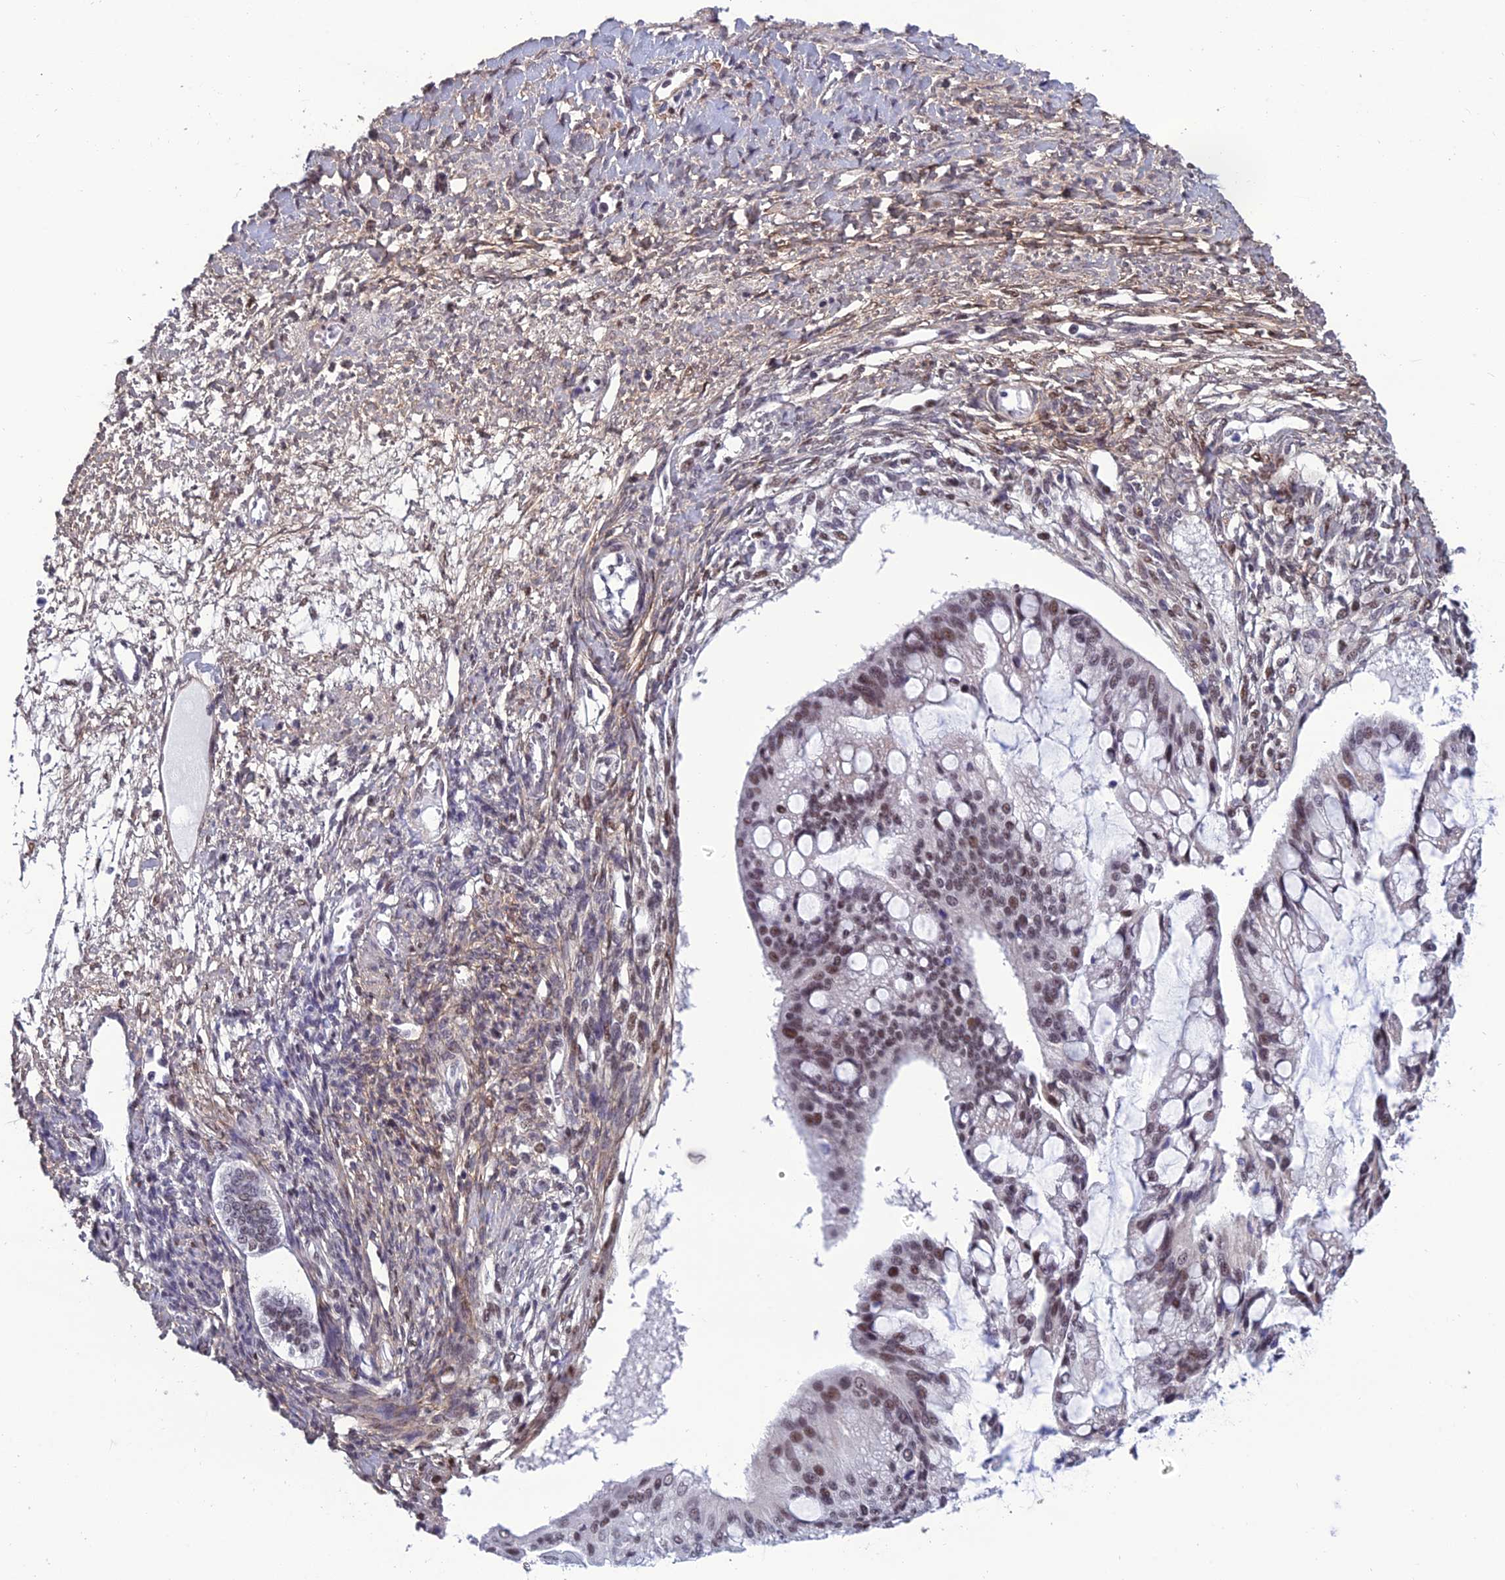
{"staining": {"intensity": "moderate", "quantity": "25%-75%", "location": "nuclear"}, "tissue": "ovarian cancer", "cell_type": "Tumor cells", "image_type": "cancer", "snomed": [{"axis": "morphology", "description": "Cystadenocarcinoma, mucinous, NOS"}, {"axis": "topography", "description": "Ovary"}], "caption": "Moderate nuclear positivity for a protein is seen in about 25%-75% of tumor cells of ovarian cancer (mucinous cystadenocarcinoma) using immunohistochemistry.", "gene": "RSRC1", "patient": {"sex": "female", "age": 73}}